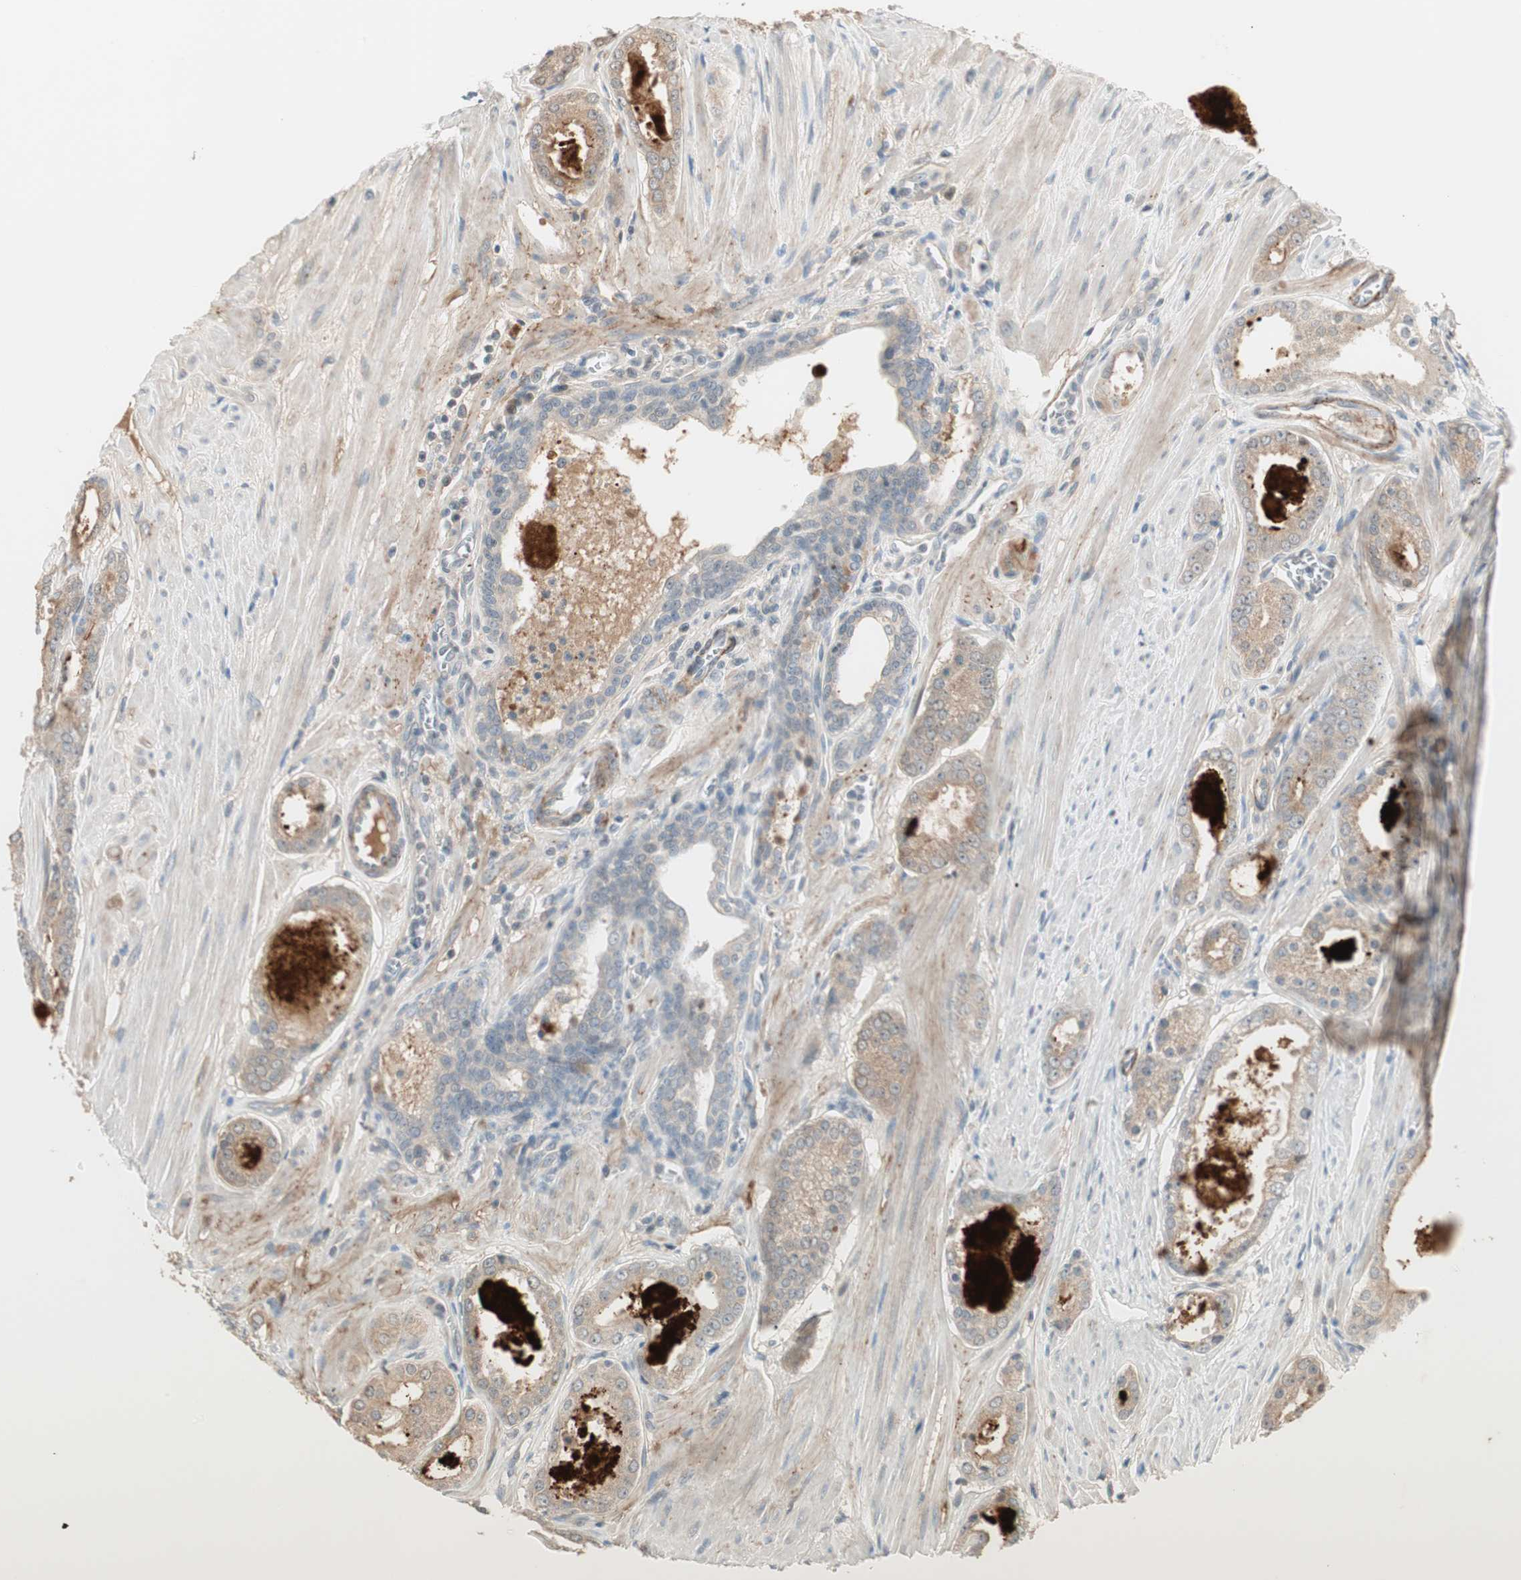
{"staining": {"intensity": "weak", "quantity": ">75%", "location": "cytoplasmic/membranous"}, "tissue": "prostate cancer", "cell_type": "Tumor cells", "image_type": "cancer", "snomed": [{"axis": "morphology", "description": "Adenocarcinoma, Low grade"}, {"axis": "topography", "description": "Prostate"}], "caption": "This image displays IHC staining of human prostate cancer, with low weak cytoplasmic/membranous expression in approximately >75% of tumor cells.", "gene": "RNGTT", "patient": {"sex": "male", "age": 57}}